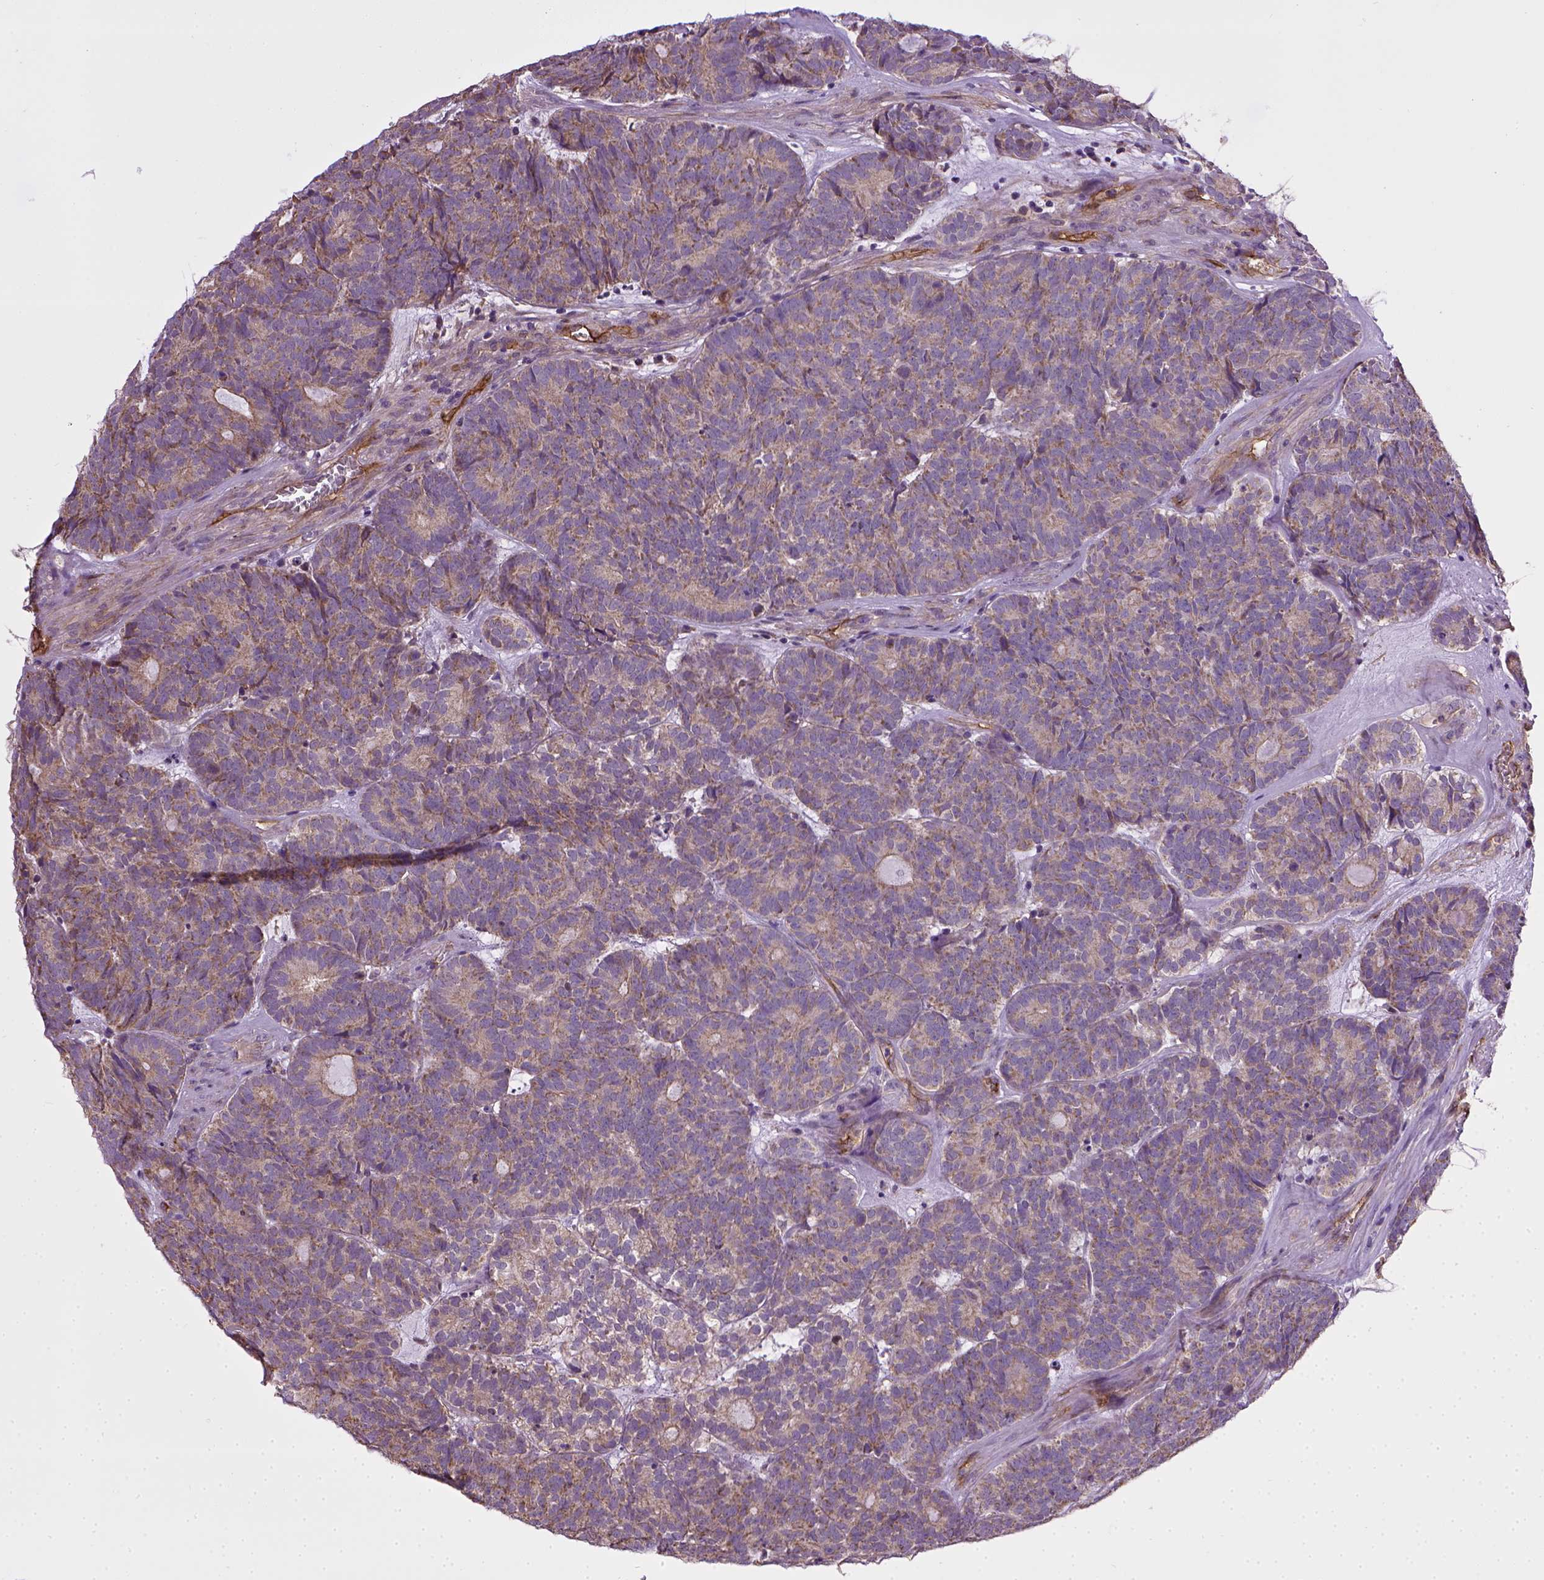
{"staining": {"intensity": "weak", "quantity": ">75%", "location": "cytoplasmic/membranous"}, "tissue": "head and neck cancer", "cell_type": "Tumor cells", "image_type": "cancer", "snomed": [{"axis": "morphology", "description": "Adenocarcinoma, NOS"}, {"axis": "topography", "description": "Head-Neck"}], "caption": "Human head and neck cancer (adenocarcinoma) stained with a protein marker demonstrates weak staining in tumor cells.", "gene": "ENG", "patient": {"sex": "female", "age": 81}}